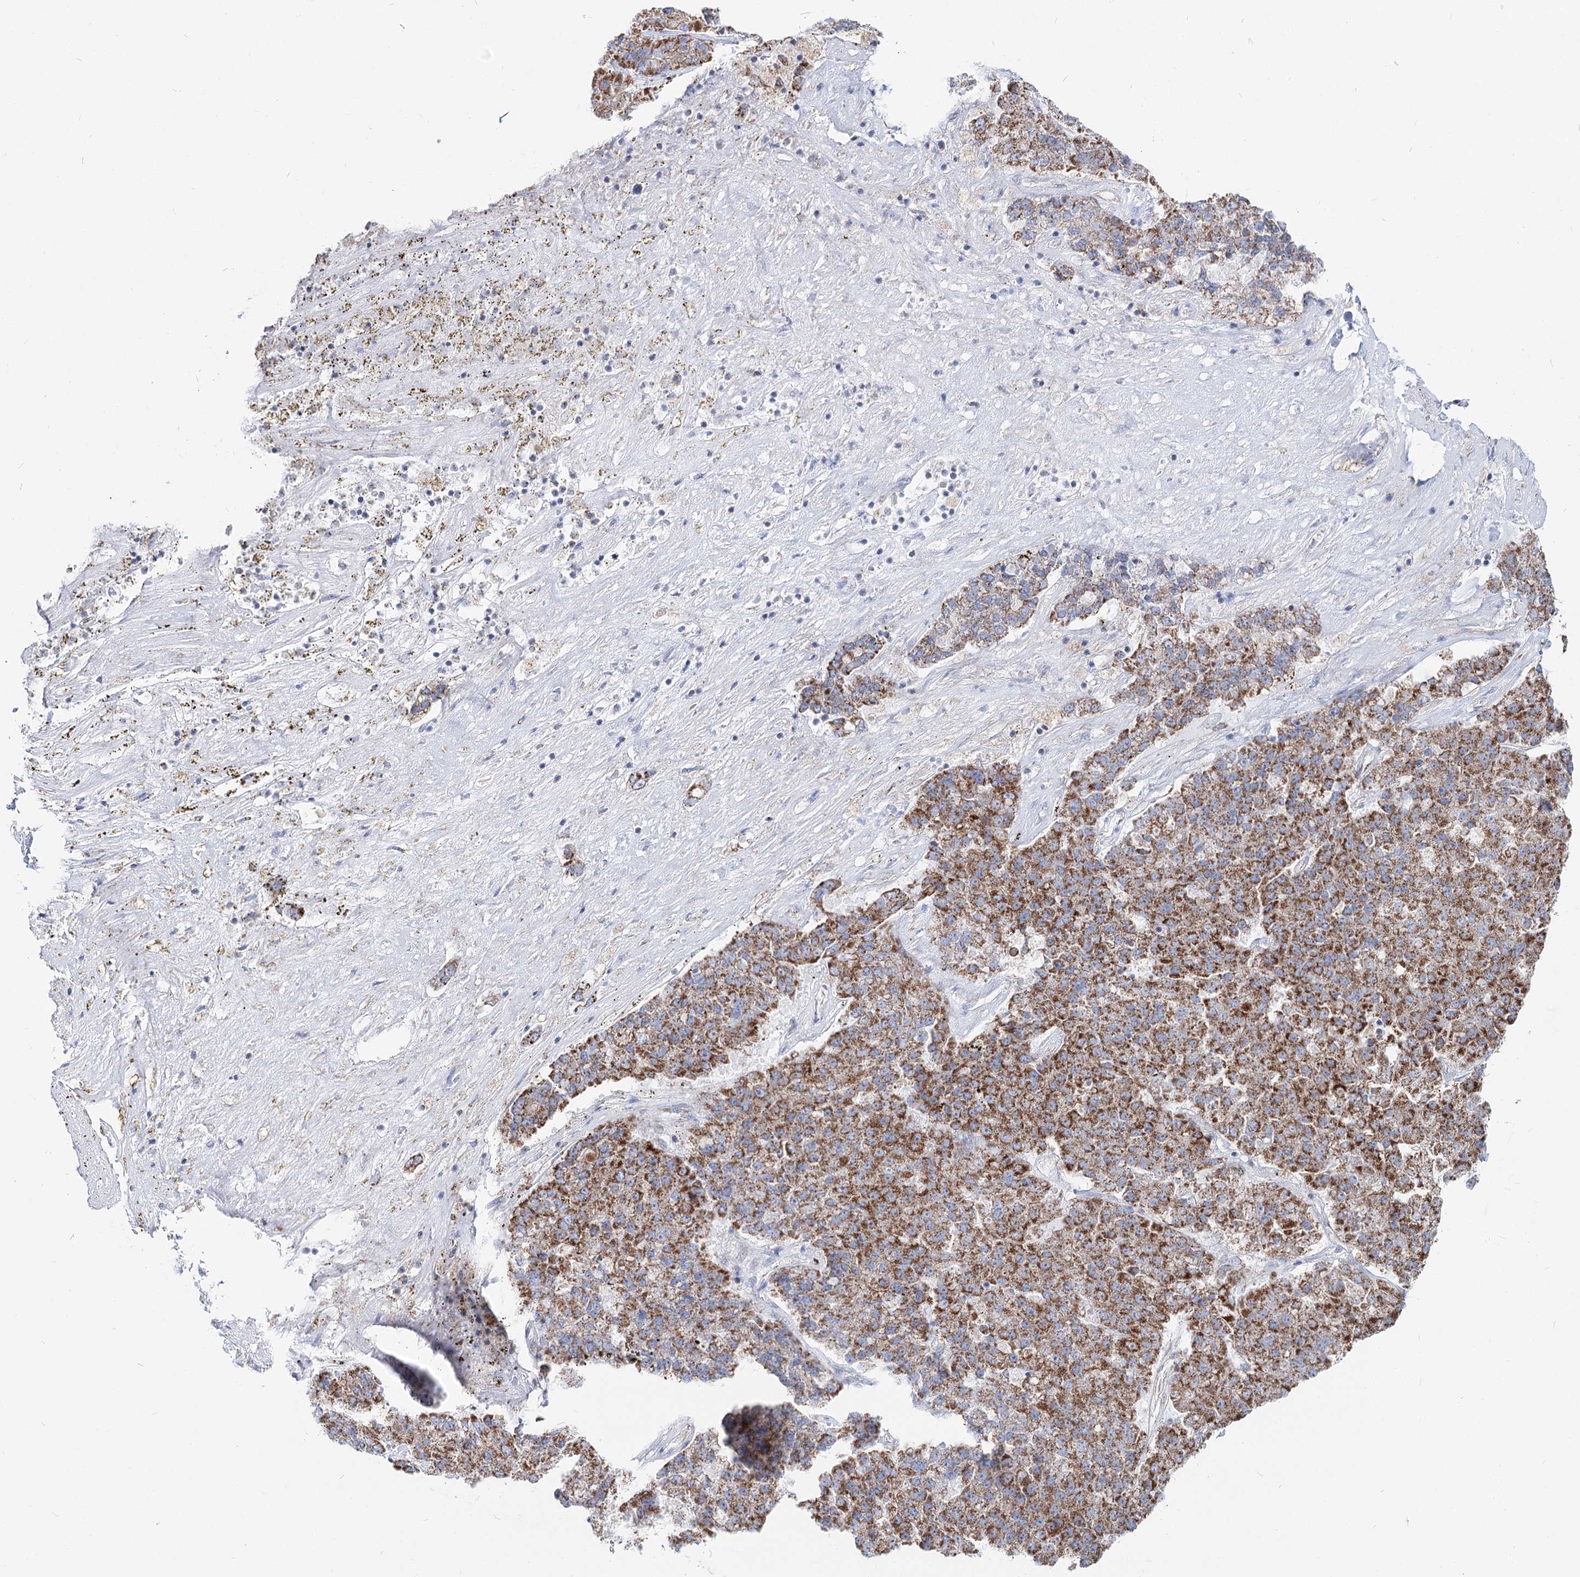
{"staining": {"intensity": "strong", "quantity": ">75%", "location": "cytoplasmic/membranous"}, "tissue": "pancreatic cancer", "cell_type": "Tumor cells", "image_type": "cancer", "snomed": [{"axis": "morphology", "description": "Adenocarcinoma, NOS"}, {"axis": "topography", "description": "Pancreas"}], "caption": "Brown immunohistochemical staining in adenocarcinoma (pancreatic) exhibits strong cytoplasmic/membranous expression in about >75% of tumor cells. (DAB (3,3'-diaminobenzidine) = brown stain, brightfield microscopy at high magnification).", "gene": "MCCC2", "patient": {"sex": "male", "age": 50}}